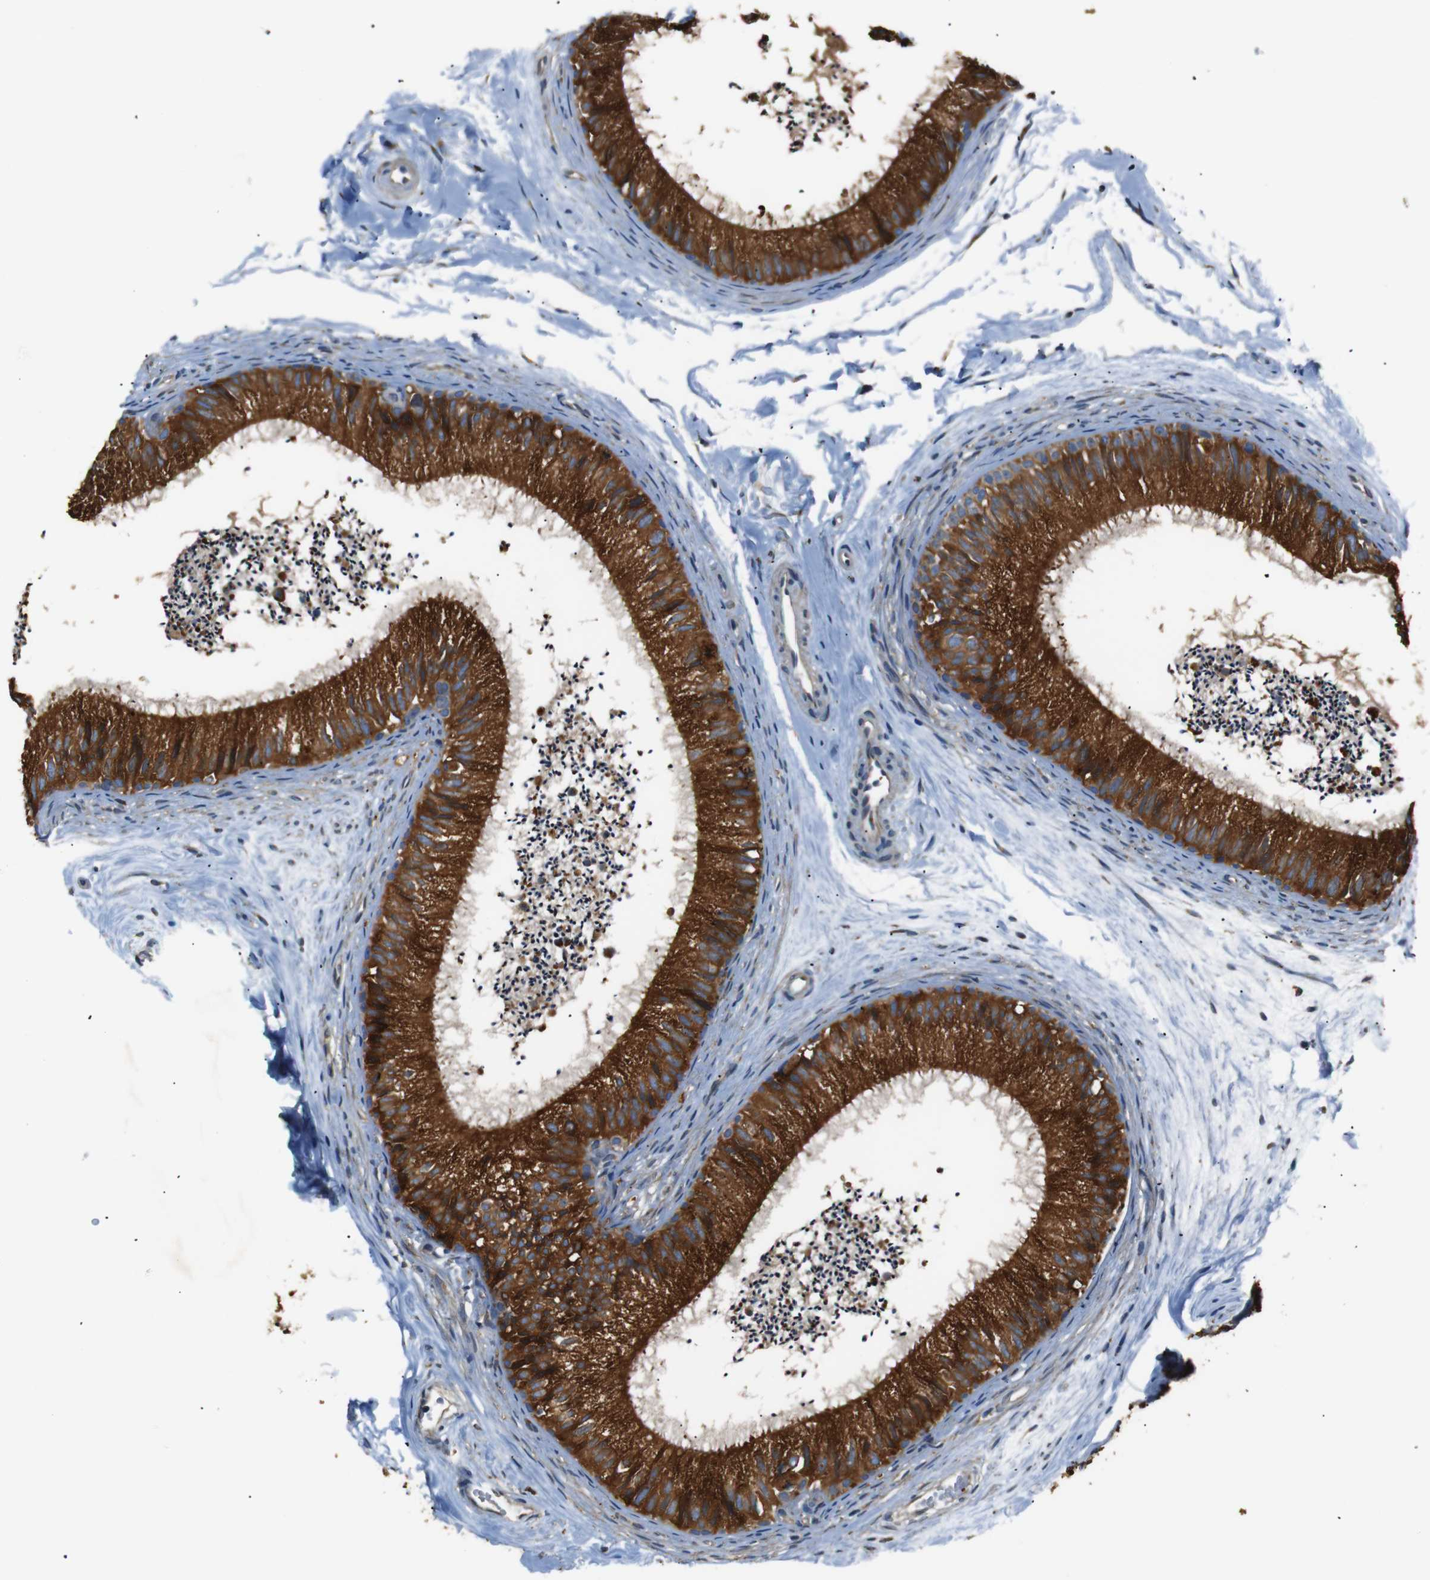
{"staining": {"intensity": "strong", "quantity": ">75%", "location": "cytoplasmic/membranous"}, "tissue": "epididymis", "cell_type": "Glandular cells", "image_type": "normal", "snomed": [{"axis": "morphology", "description": "Normal tissue, NOS"}, {"axis": "topography", "description": "Epididymis"}], "caption": "A photomicrograph showing strong cytoplasmic/membranous positivity in approximately >75% of glandular cells in normal epididymis, as visualized by brown immunohistochemical staining.", "gene": "TMED2", "patient": {"sex": "male", "age": 56}}